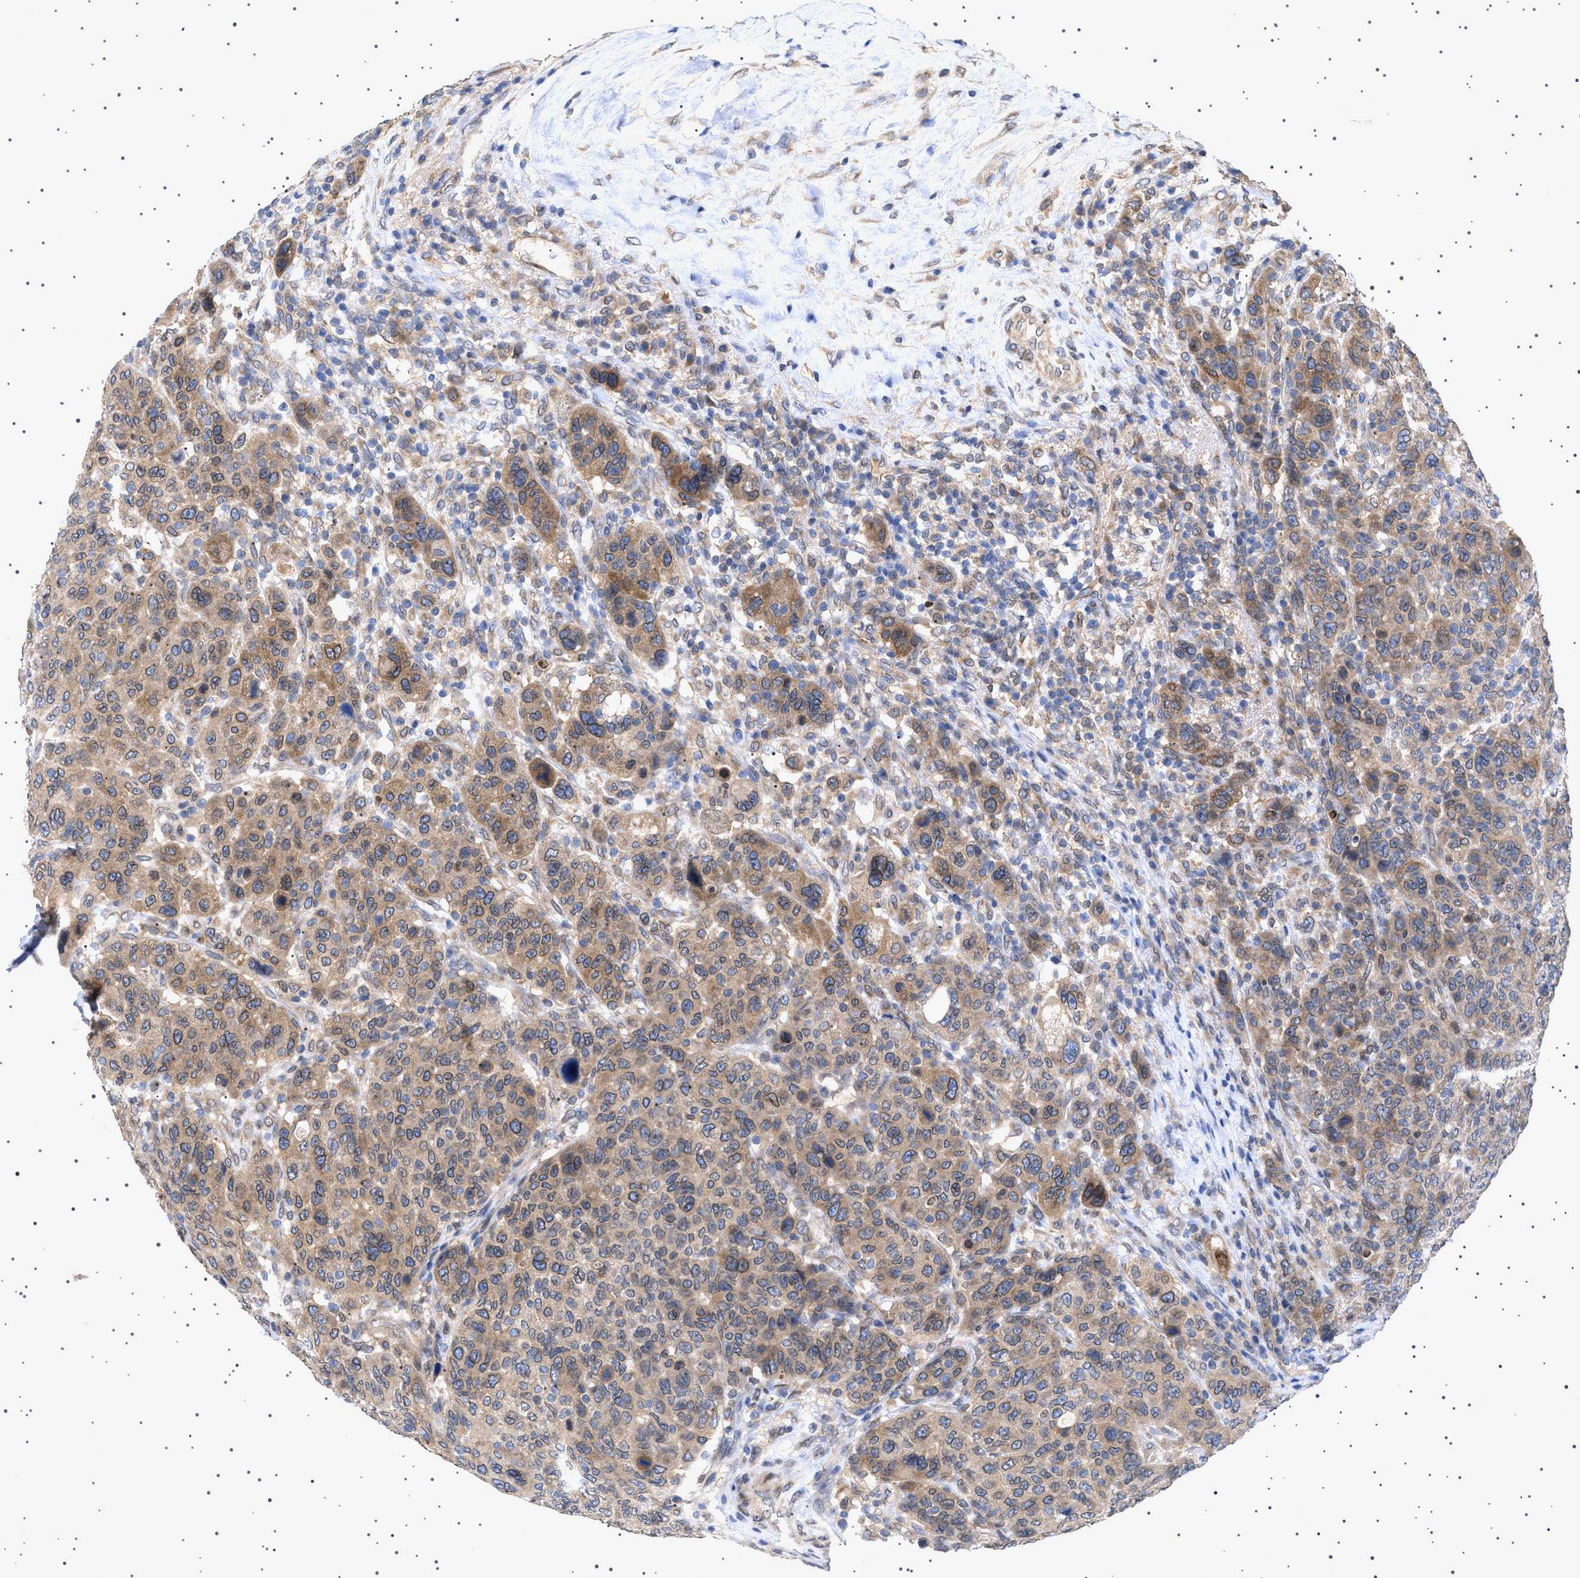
{"staining": {"intensity": "moderate", "quantity": ">75%", "location": "cytoplasmic/membranous,nuclear"}, "tissue": "breast cancer", "cell_type": "Tumor cells", "image_type": "cancer", "snomed": [{"axis": "morphology", "description": "Duct carcinoma"}, {"axis": "topography", "description": "Breast"}], "caption": "IHC (DAB (3,3'-diaminobenzidine)) staining of human breast intraductal carcinoma shows moderate cytoplasmic/membranous and nuclear protein expression in about >75% of tumor cells.", "gene": "NUP93", "patient": {"sex": "female", "age": 37}}